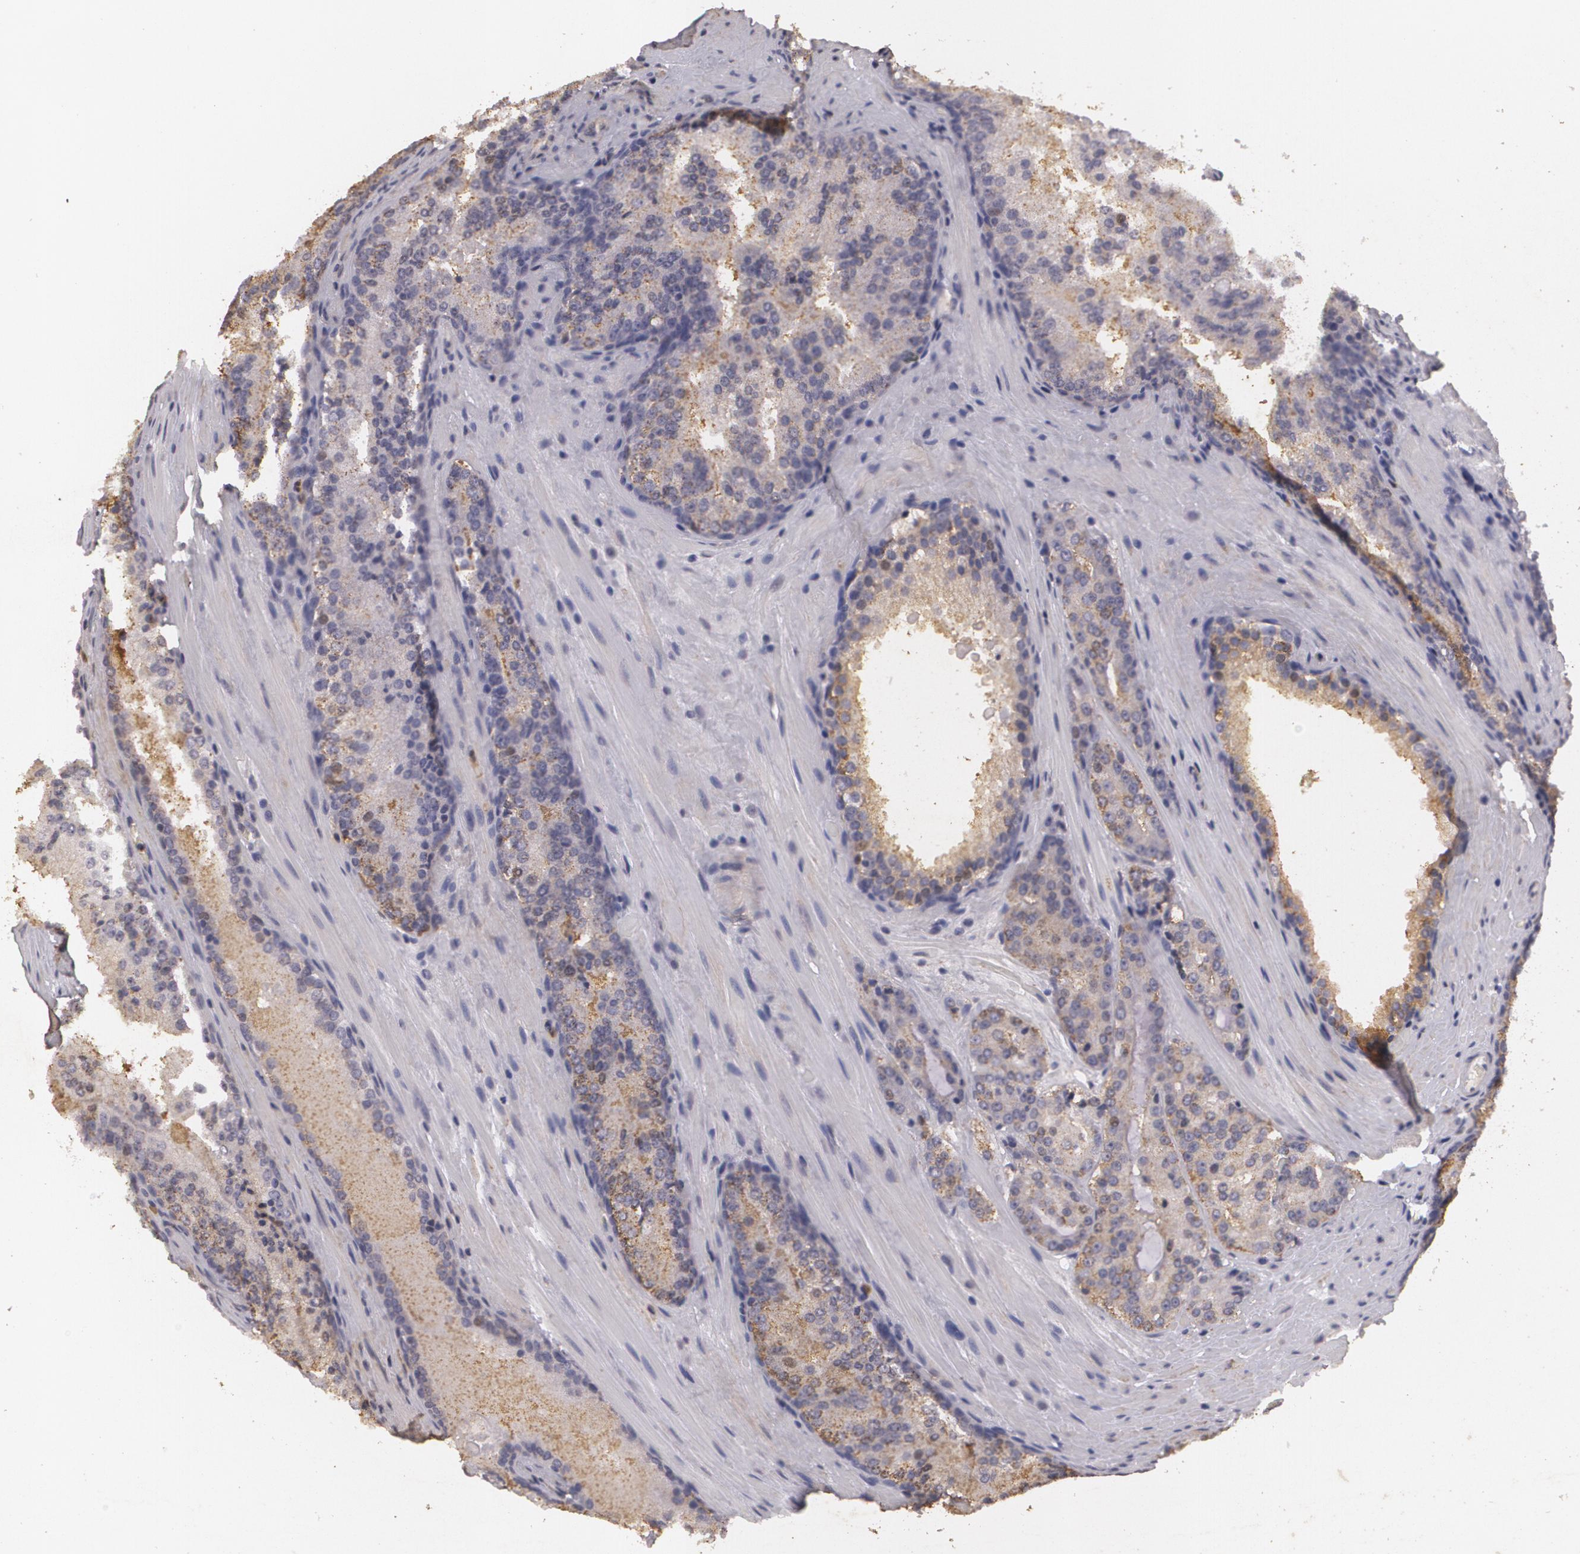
{"staining": {"intensity": "weak", "quantity": ">75%", "location": "cytoplasmic/membranous"}, "tissue": "prostate cancer", "cell_type": "Tumor cells", "image_type": "cancer", "snomed": [{"axis": "morphology", "description": "Adenocarcinoma, Medium grade"}, {"axis": "topography", "description": "Prostate"}], "caption": "An image showing weak cytoplasmic/membranous staining in about >75% of tumor cells in prostate medium-grade adenocarcinoma, as visualized by brown immunohistochemical staining.", "gene": "KCNA4", "patient": {"sex": "male", "age": 72}}